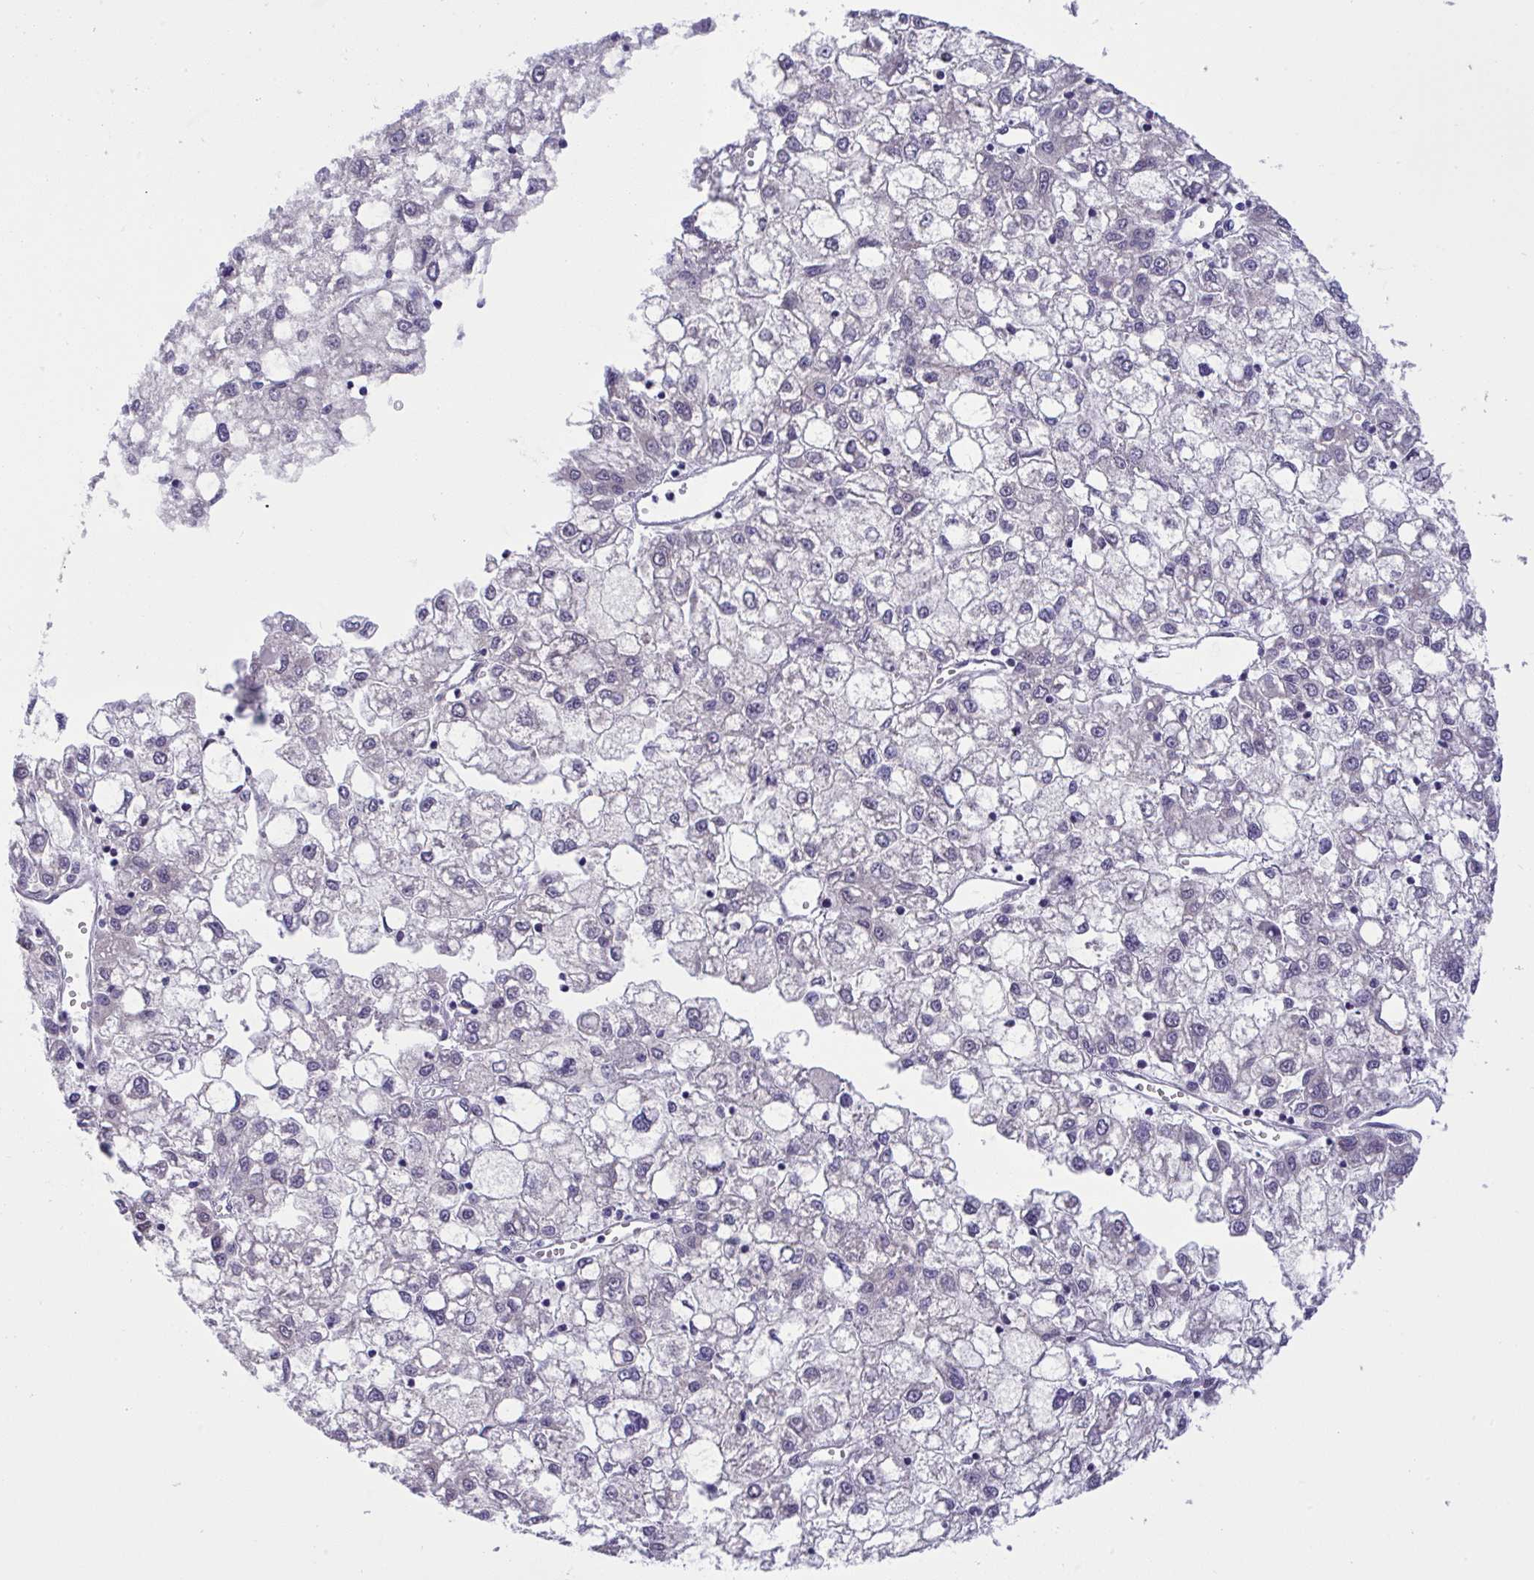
{"staining": {"intensity": "negative", "quantity": "none", "location": "none"}, "tissue": "liver cancer", "cell_type": "Tumor cells", "image_type": "cancer", "snomed": [{"axis": "morphology", "description": "Carcinoma, Hepatocellular, NOS"}, {"axis": "topography", "description": "Liver"}], "caption": "Immunohistochemistry (IHC) image of neoplastic tissue: liver cancer (hepatocellular carcinoma) stained with DAB exhibits no significant protein expression in tumor cells.", "gene": "TMEM41A", "patient": {"sex": "male", "age": 40}}